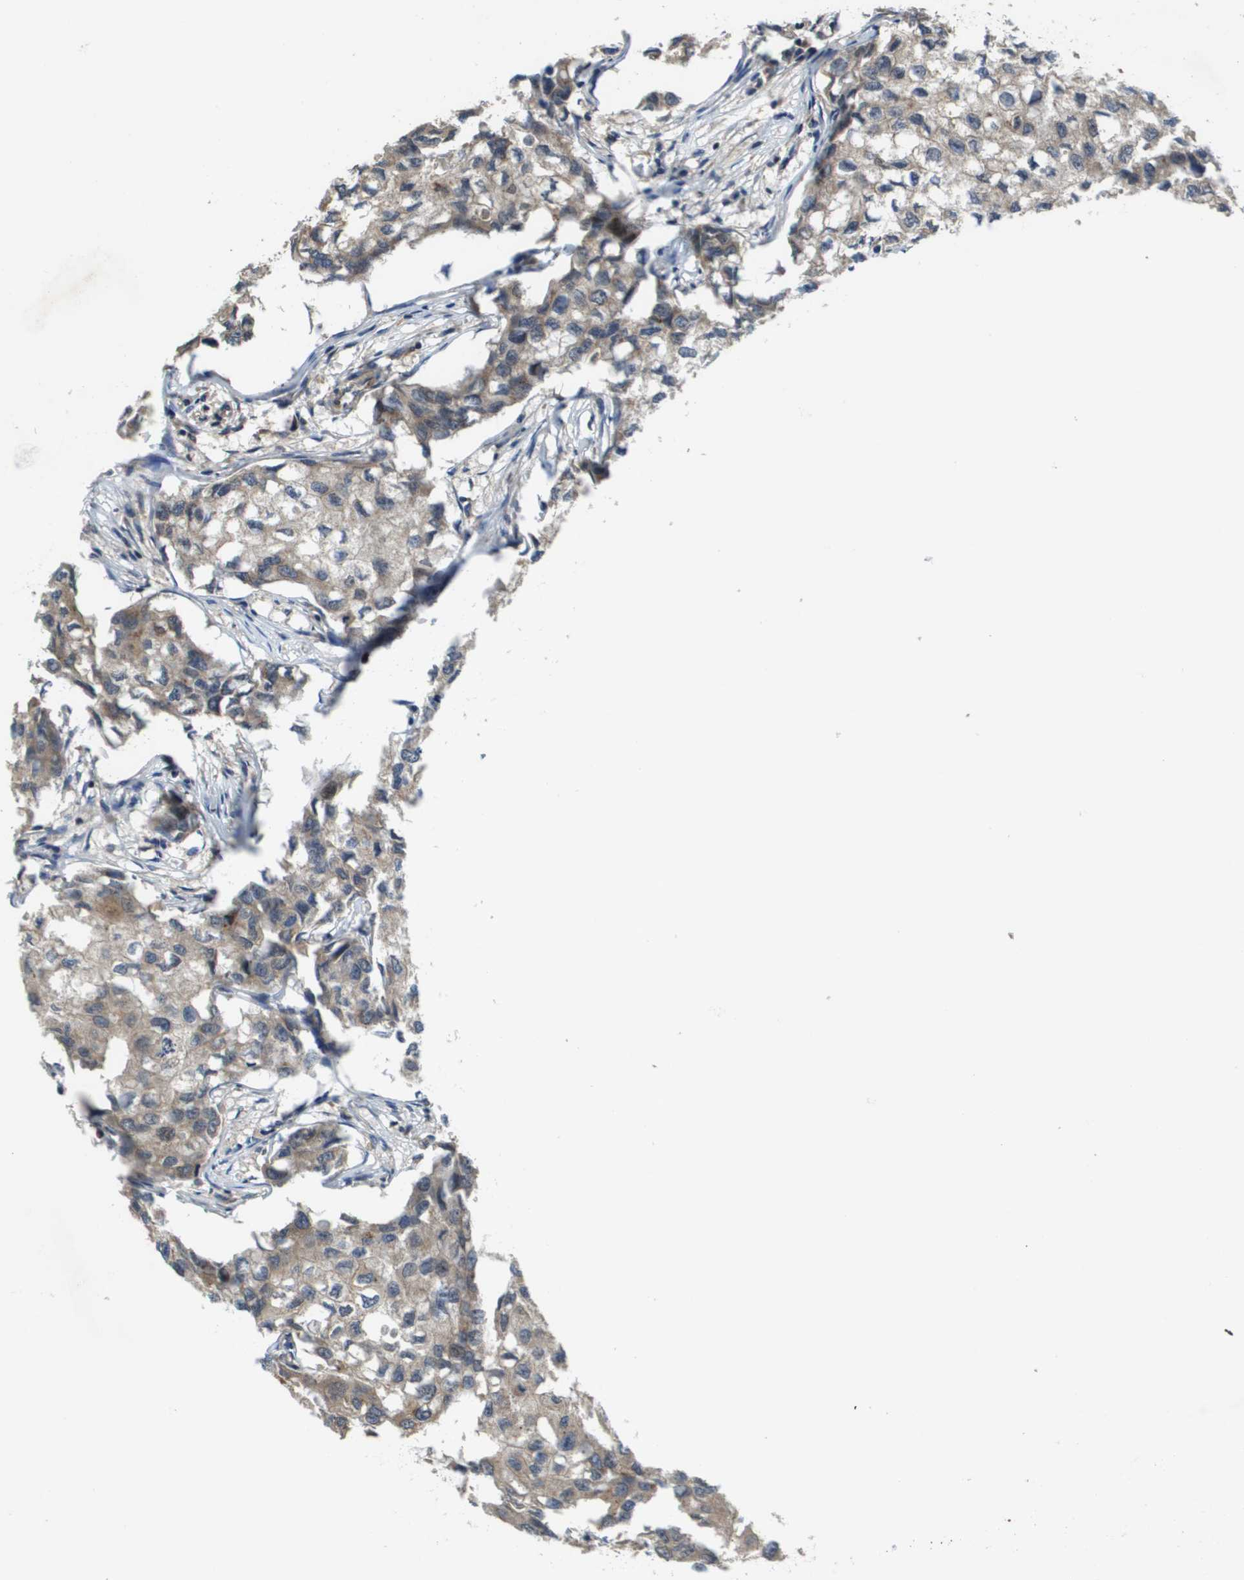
{"staining": {"intensity": "weak", "quantity": ">75%", "location": "cytoplasmic/membranous"}, "tissue": "breast cancer", "cell_type": "Tumor cells", "image_type": "cancer", "snomed": [{"axis": "morphology", "description": "Duct carcinoma"}, {"axis": "topography", "description": "Breast"}], "caption": "The photomicrograph reveals immunohistochemical staining of breast cancer. There is weak cytoplasmic/membranous expression is present in approximately >75% of tumor cells.", "gene": "RBM38", "patient": {"sex": "female", "age": 27}}